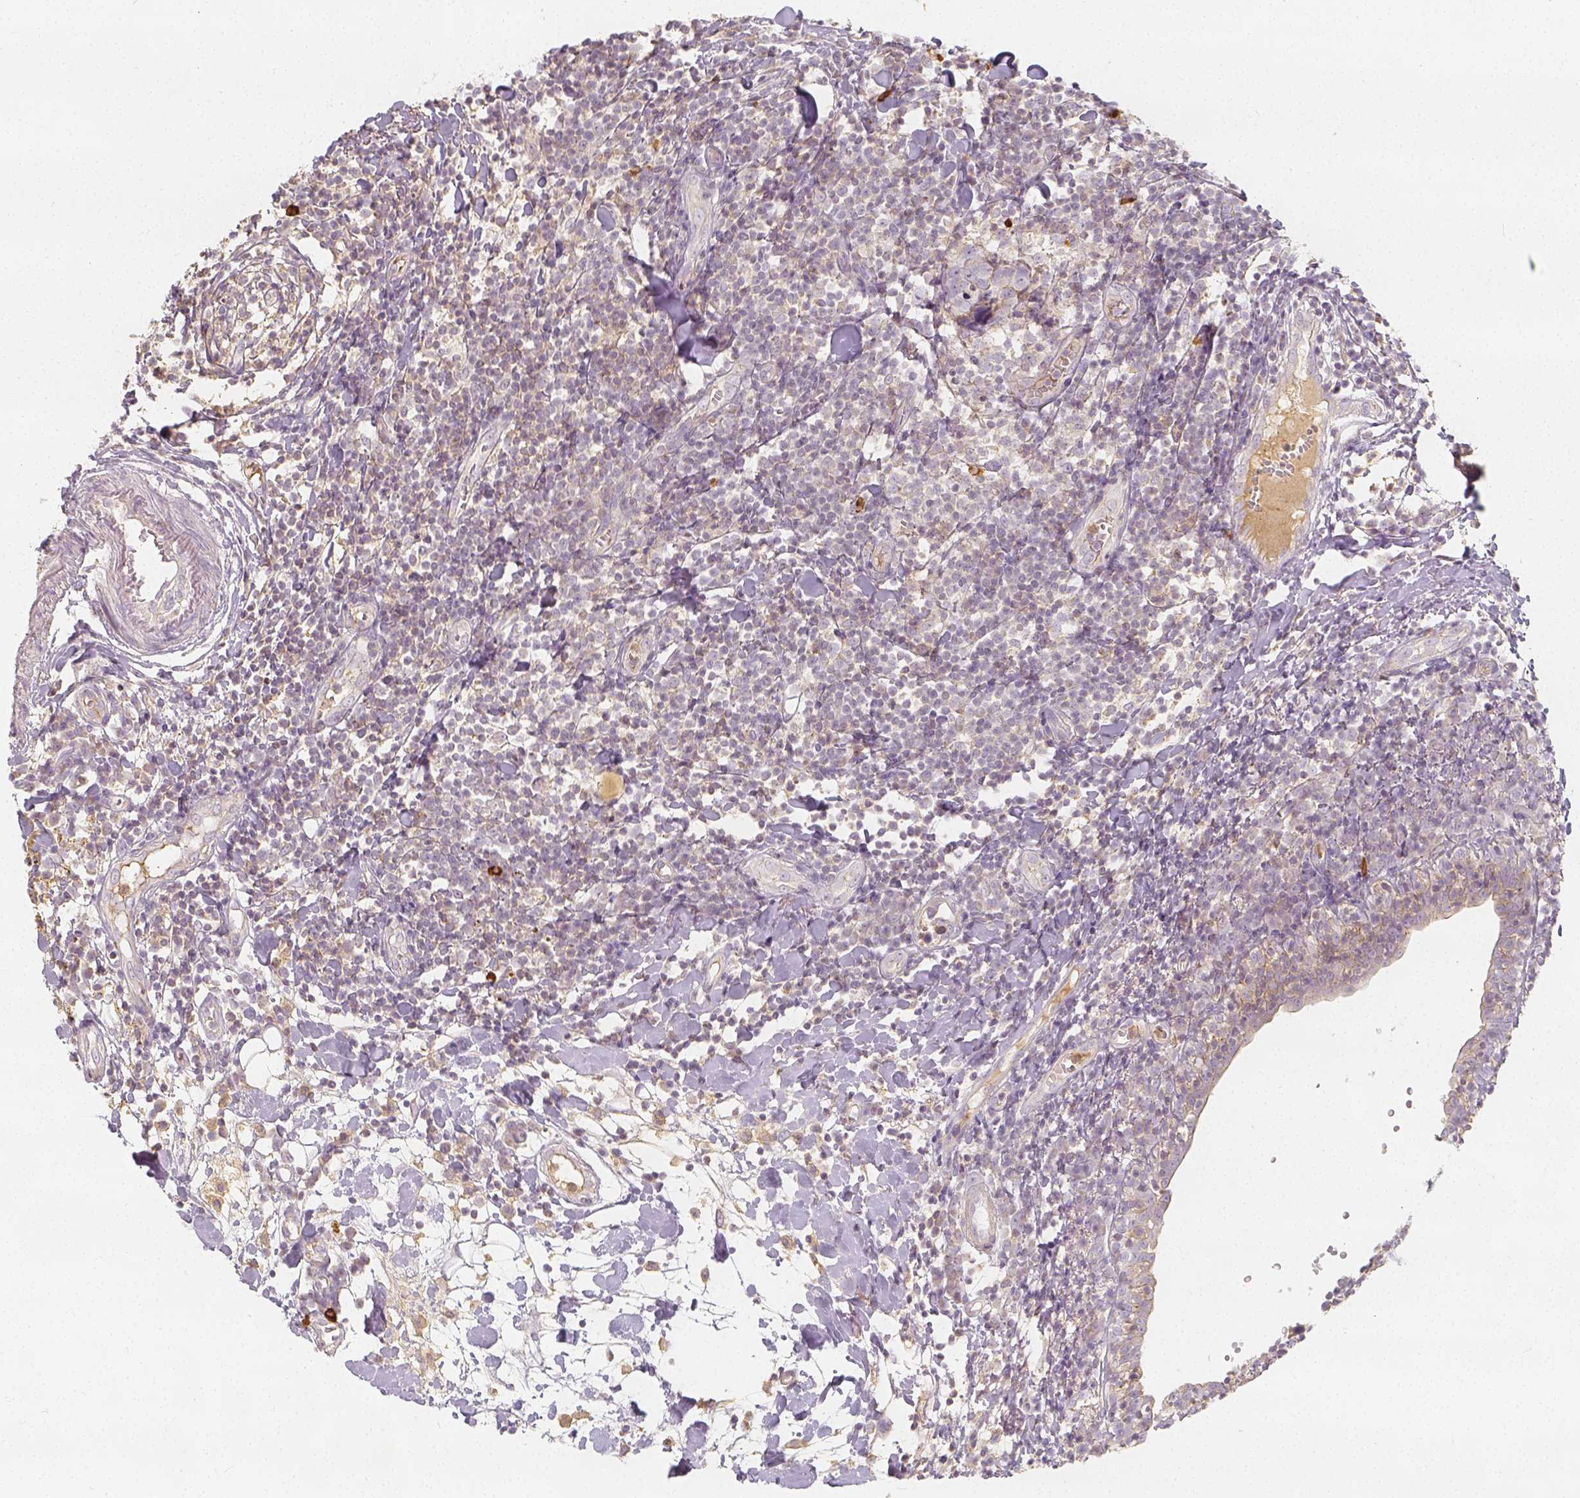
{"staining": {"intensity": "weak", "quantity": "<25%", "location": "cytoplasmic/membranous"}, "tissue": "breast cancer", "cell_type": "Tumor cells", "image_type": "cancer", "snomed": [{"axis": "morphology", "description": "Duct carcinoma"}, {"axis": "topography", "description": "Breast"}], "caption": "IHC micrograph of human breast cancer (invasive ductal carcinoma) stained for a protein (brown), which reveals no positivity in tumor cells.", "gene": "PTPRJ", "patient": {"sex": "female", "age": 30}}